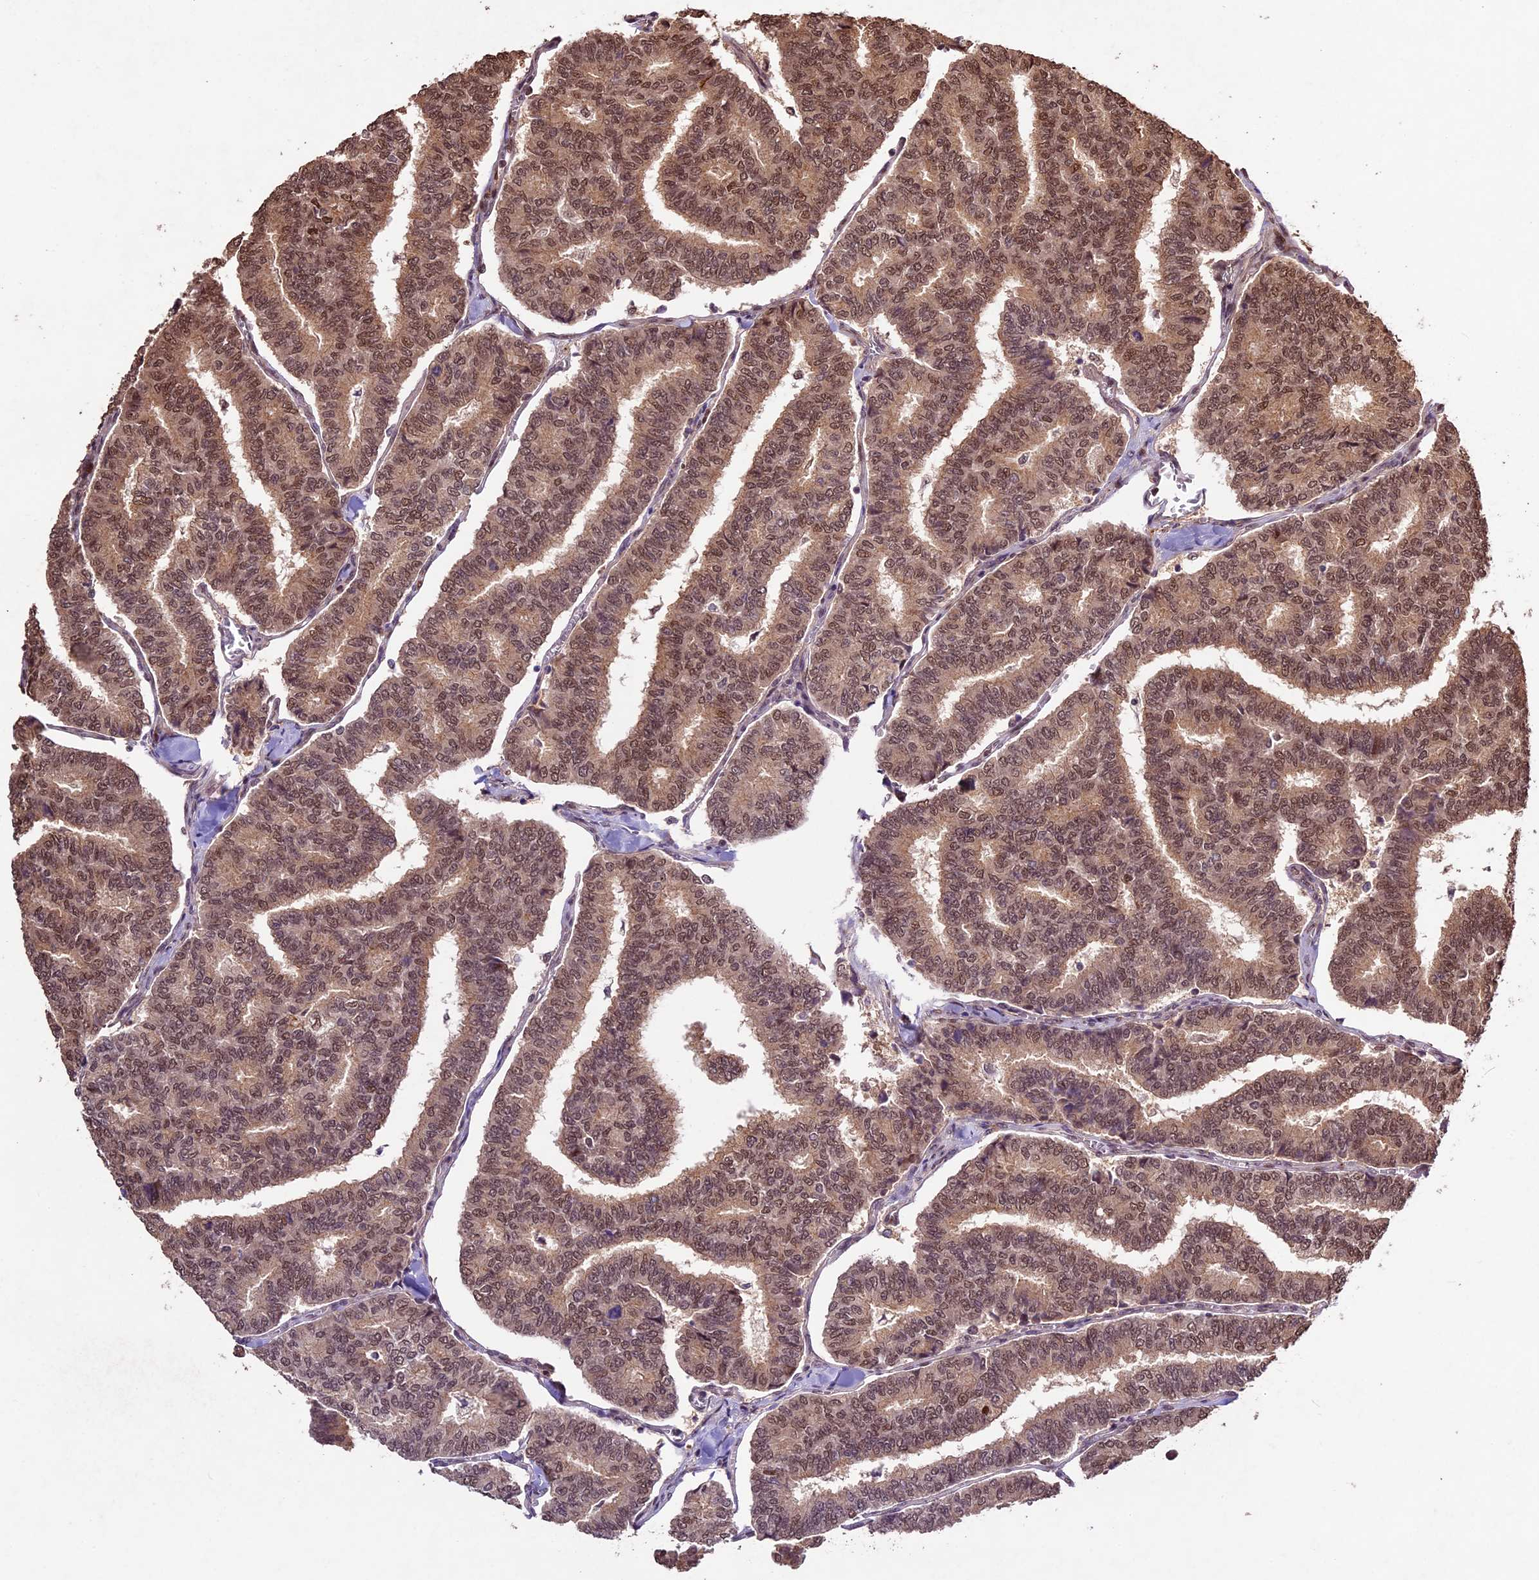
{"staining": {"intensity": "moderate", "quantity": ">75%", "location": "cytoplasmic/membranous,nuclear"}, "tissue": "thyroid cancer", "cell_type": "Tumor cells", "image_type": "cancer", "snomed": [{"axis": "morphology", "description": "Papillary adenocarcinoma, NOS"}, {"axis": "topography", "description": "Thyroid gland"}], "caption": "Immunohistochemical staining of thyroid cancer demonstrates moderate cytoplasmic/membranous and nuclear protein expression in approximately >75% of tumor cells. The protein is stained brown, and the nuclei are stained in blue (DAB (3,3'-diaminobenzidine) IHC with brightfield microscopy, high magnification).", "gene": "CDKN2AIP", "patient": {"sex": "female", "age": 35}}